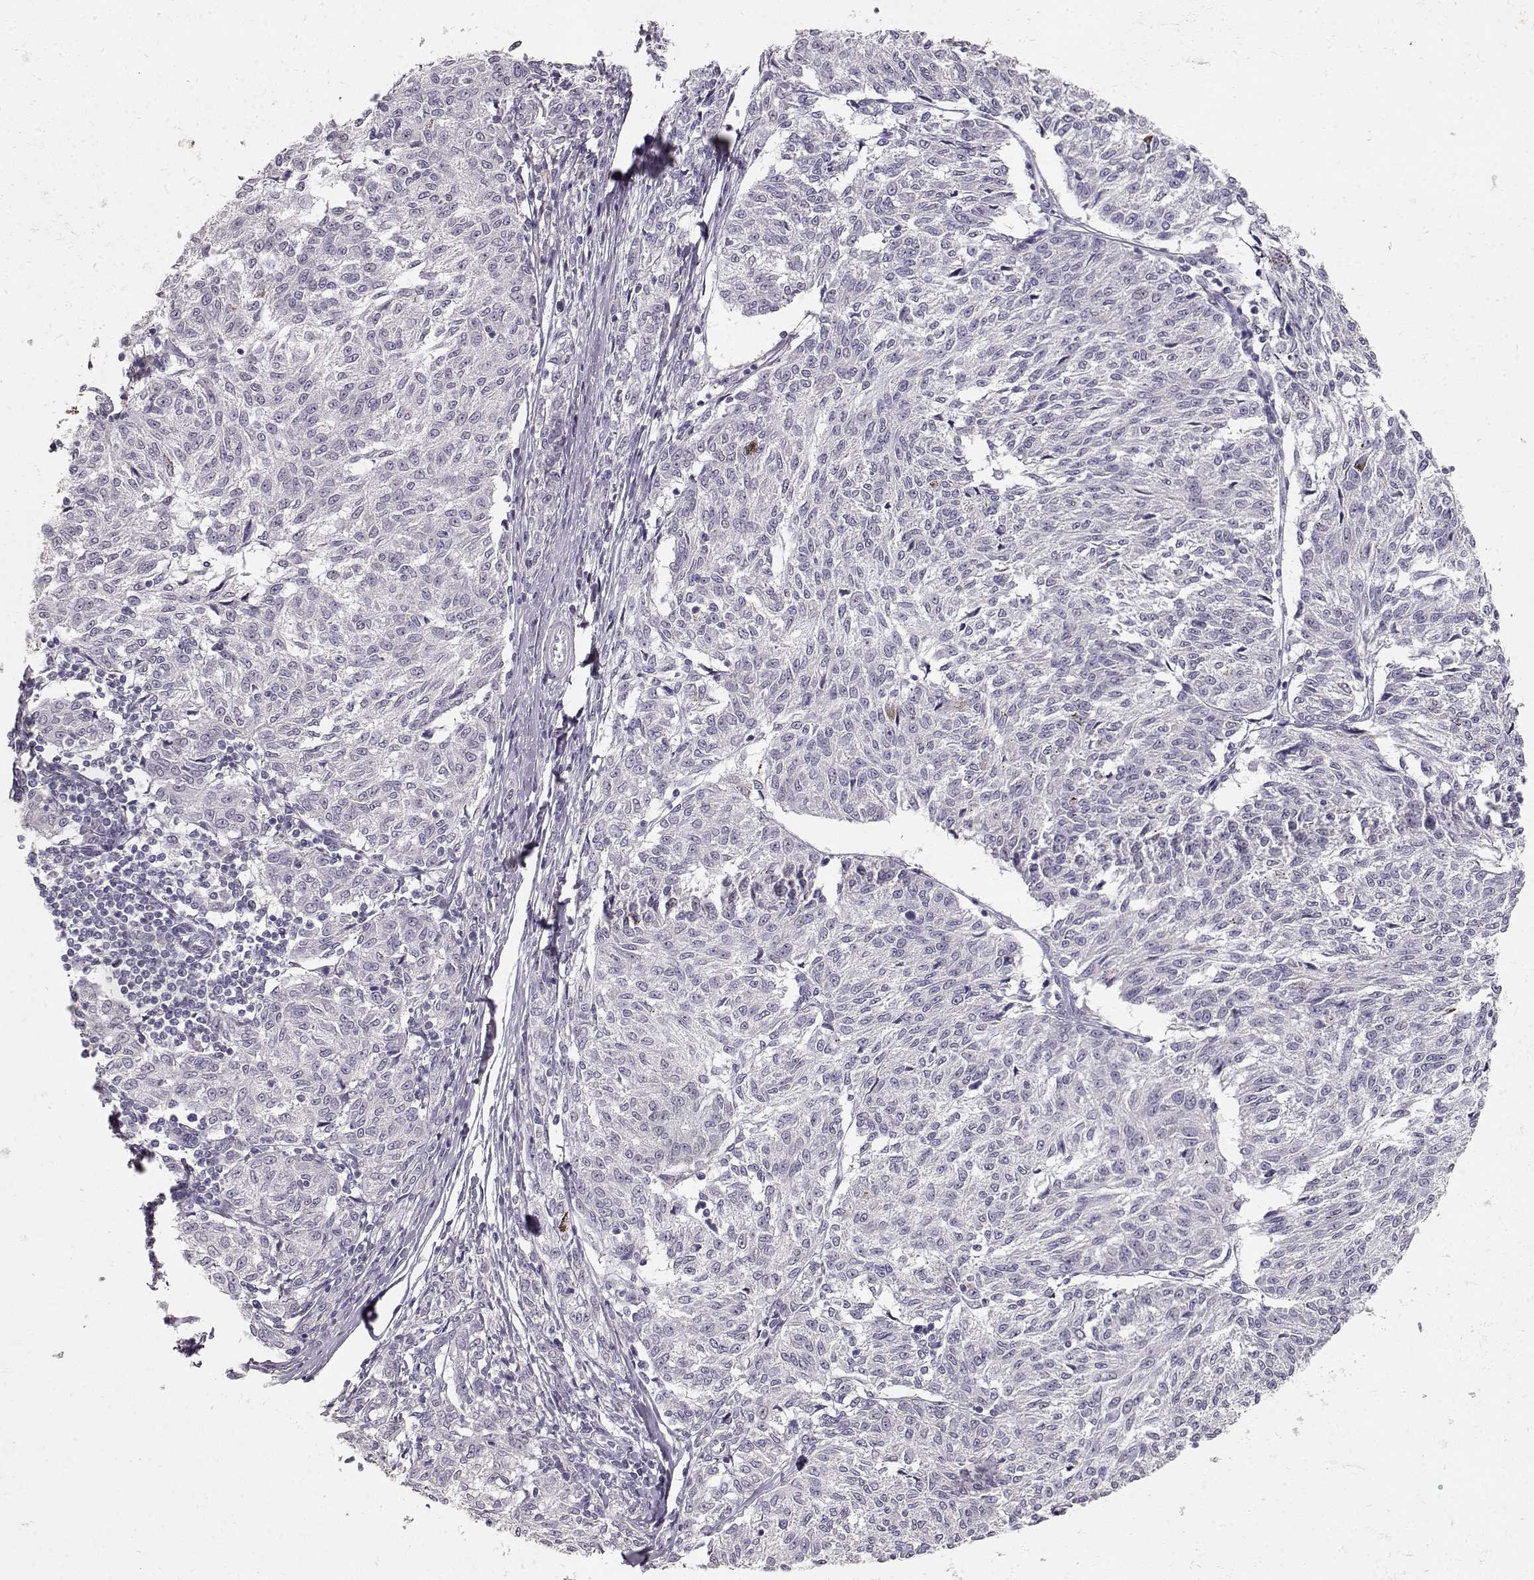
{"staining": {"intensity": "negative", "quantity": "none", "location": "none"}, "tissue": "melanoma", "cell_type": "Tumor cells", "image_type": "cancer", "snomed": [{"axis": "morphology", "description": "Malignant melanoma, NOS"}, {"axis": "topography", "description": "Skin"}], "caption": "This micrograph is of melanoma stained with IHC to label a protein in brown with the nuclei are counter-stained blue. There is no positivity in tumor cells.", "gene": "TPH2", "patient": {"sex": "female", "age": 72}}